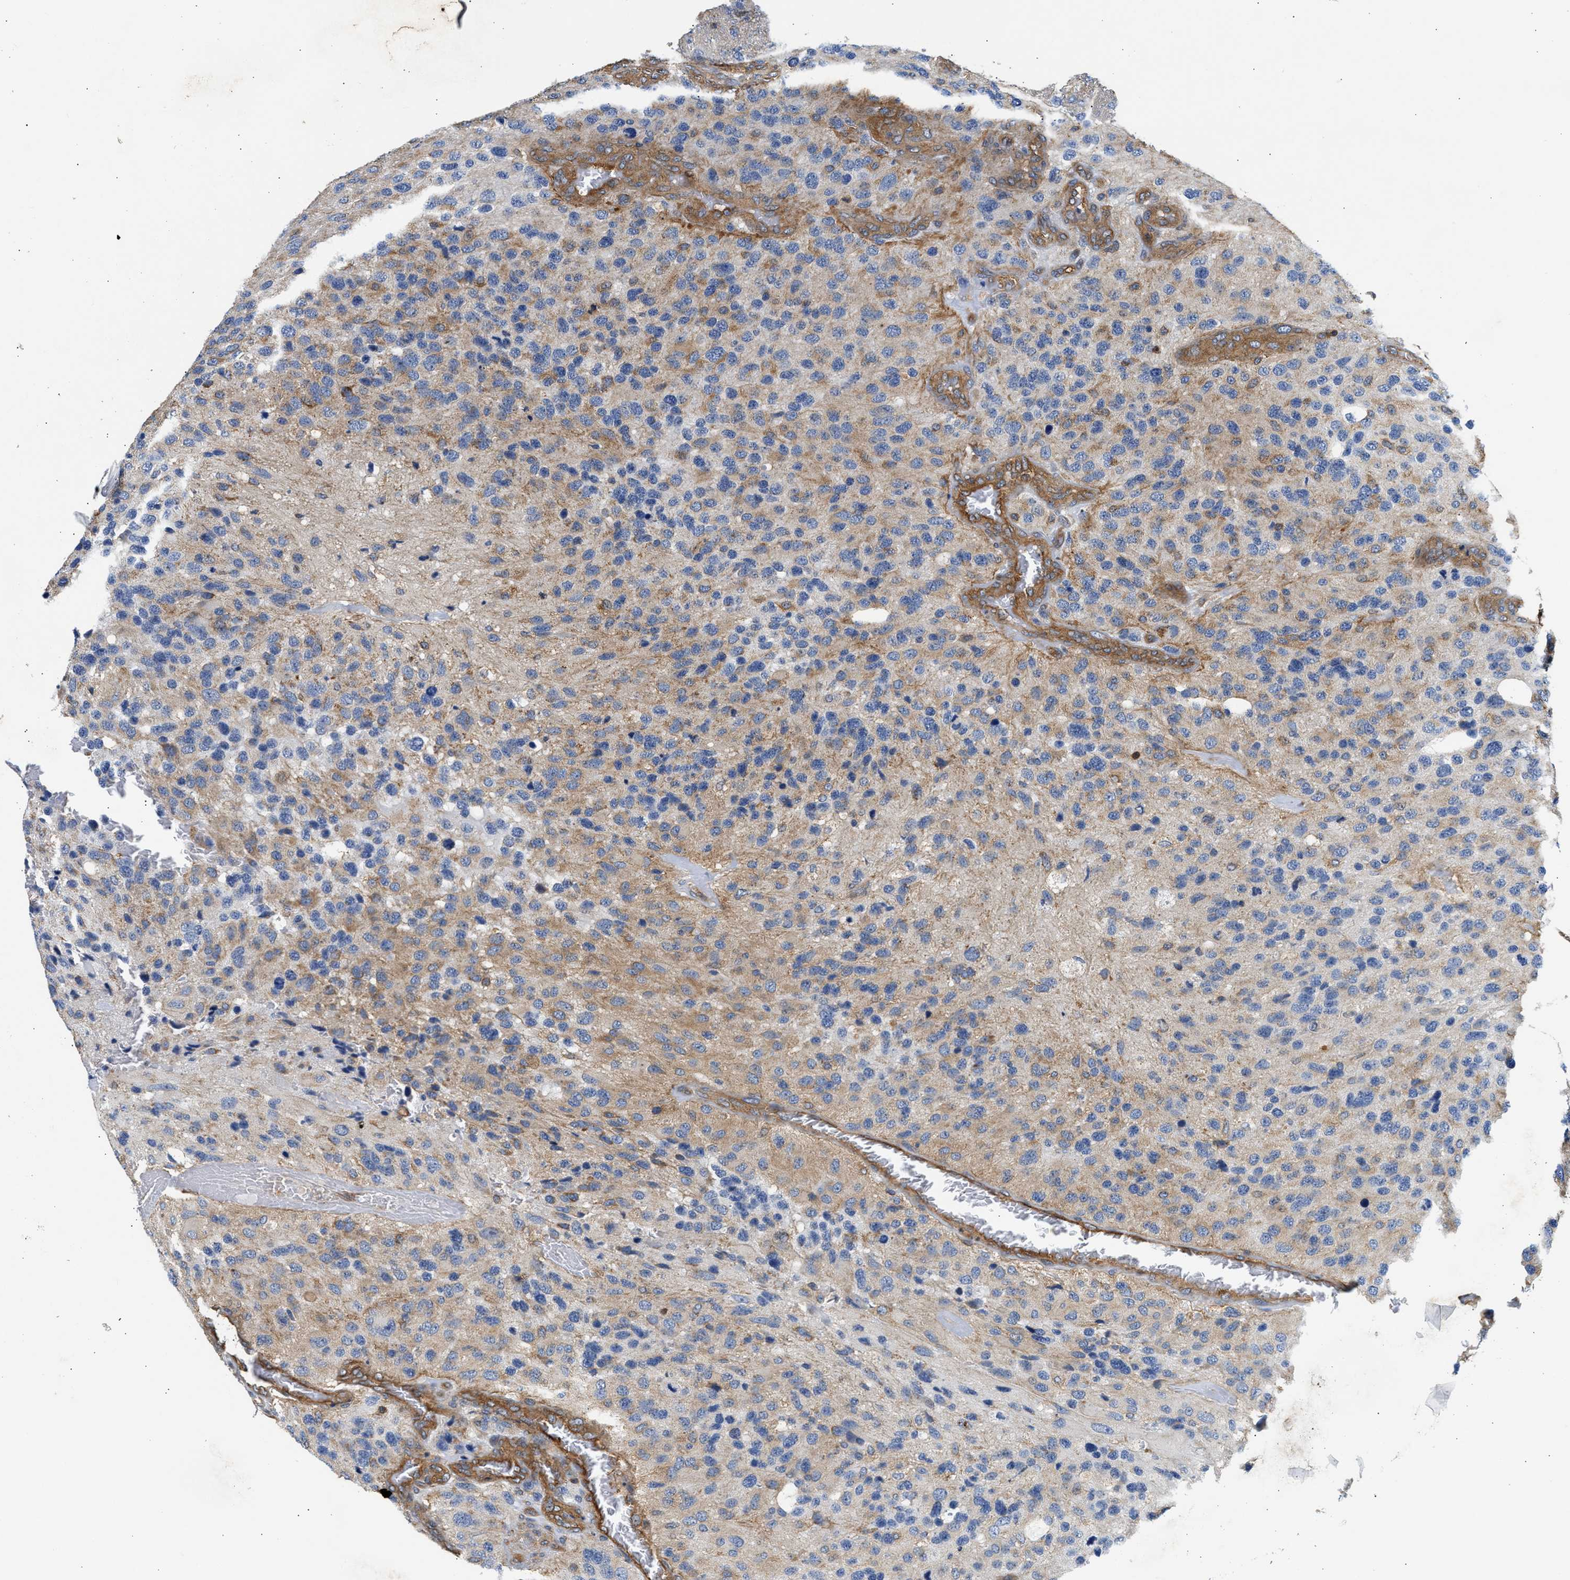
{"staining": {"intensity": "weak", "quantity": ">75%", "location": "cytoplasmic/membranous"}, "tissue": "glioma", "cell_type": "Tumor cells", "image_type": "cancer", "snomed": [{"axis": "morphology", "description": "Glioma, malignant, High grade"}, {"axis": "topography", "description": "Brain"}], "caption": "Brown immunohistochemical staining in human glioma demonstrates weak cytoplasmic/membranous staining in about >75% of tumor cells.", "gene": "SAMD9L", "patient": {"sex": "female", "age": 58}}